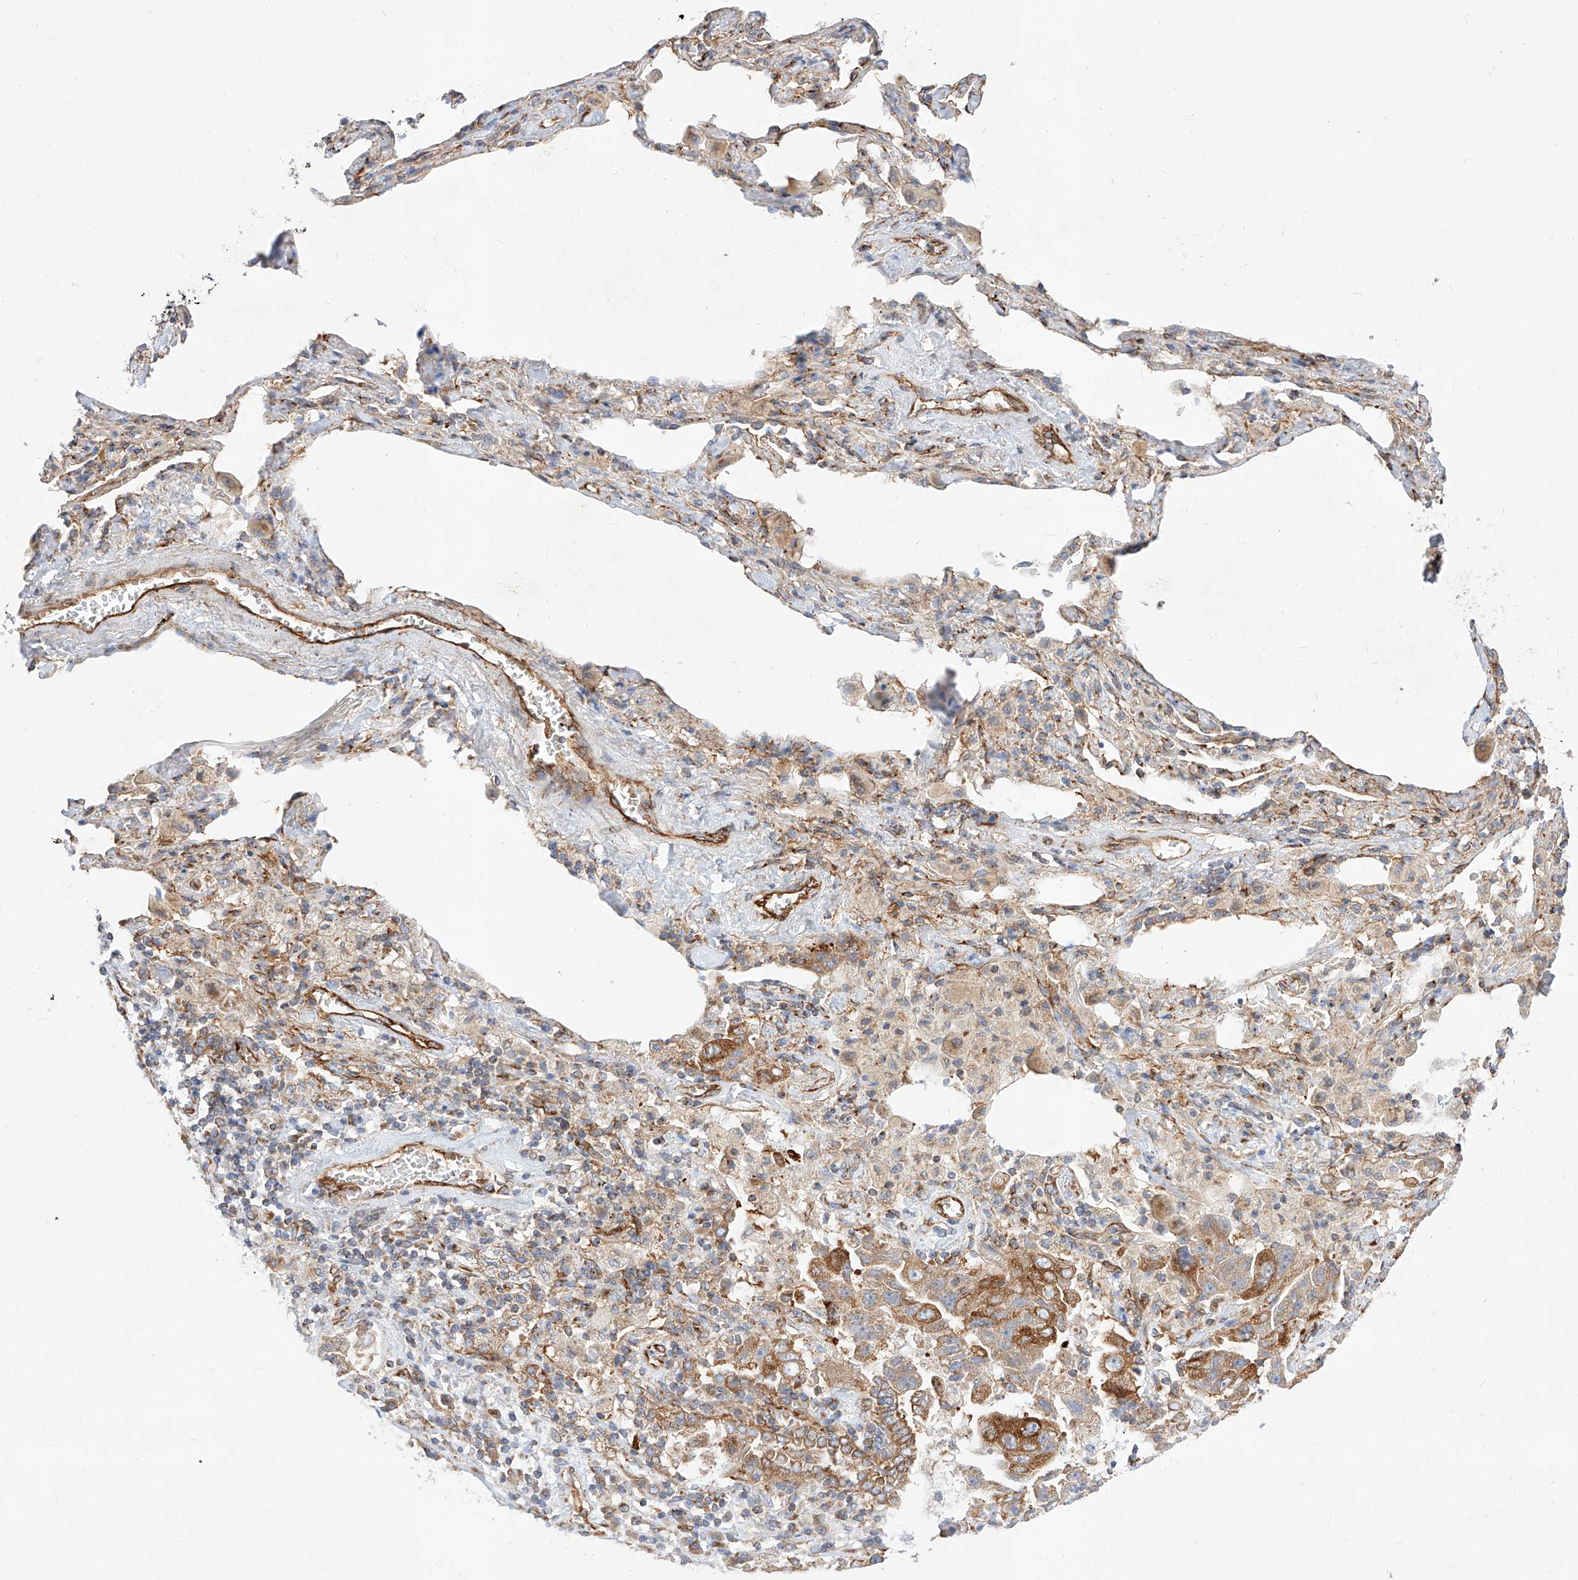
{"staining": {"intensity": "moderate", "quantity": ">75%", "location": "cytoplasmic/membranous"}, "tissue": "lung cancer", "cell_type": "Tumor cells", "image_type": "cancer", "snomed": [{"axis": "morphology", "description": "Adenocarcinoma, NOS"}, {"axis": "topography", "description": "Lung"}], "caption": "Tumor cells exhibit moderate cytoplasmic/membranous positivity in approximately >75% of cells in lung adenocarcinoma.", "gene": "CSGALNACT2", "patient": {"sex": "female", "age": 51}}